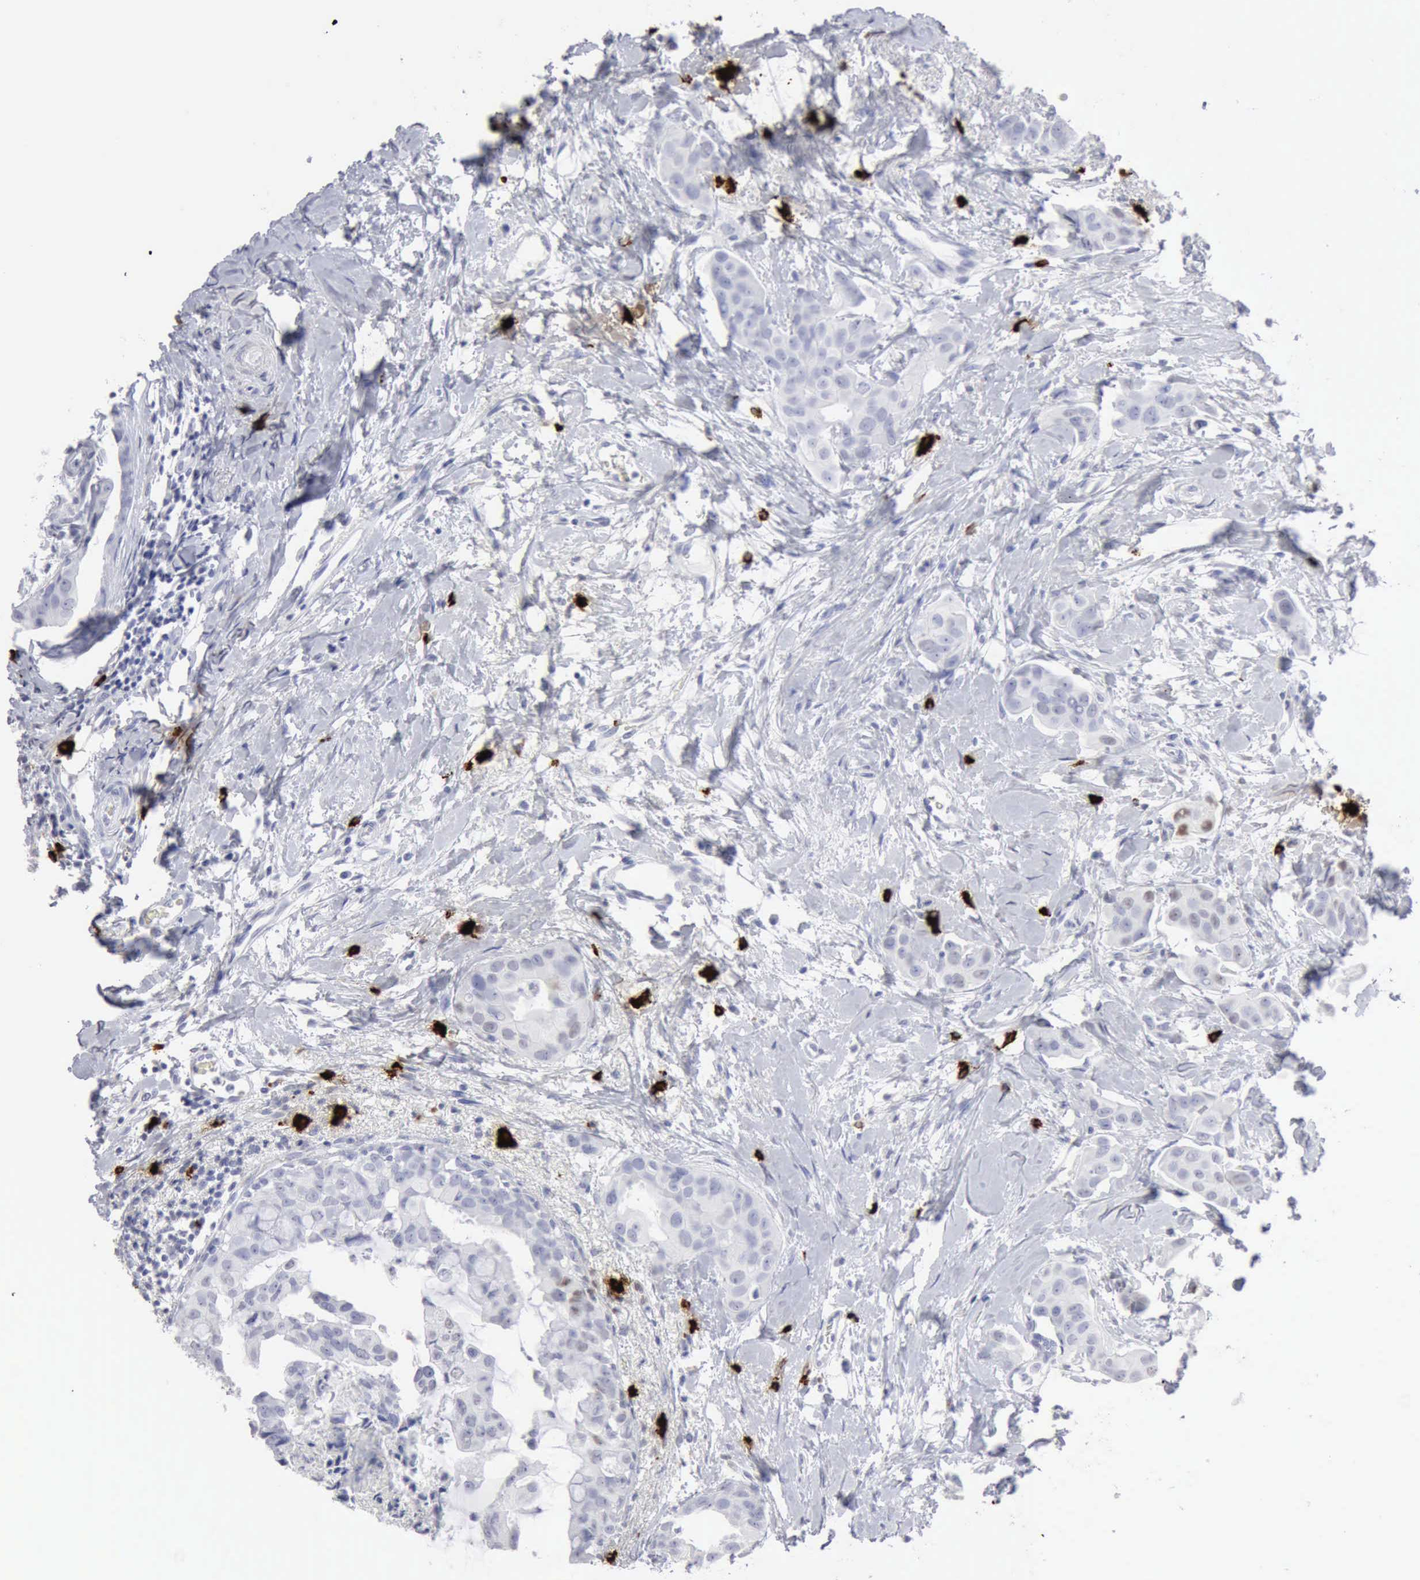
{"staining": {"intensity": "weak", "quantity": "<25%", "location": "nuclear"}, "tissue": "breast cancer", "cell_type": "Tumor cells", "image_type": "cancer", "snomed": [{"axis": "morphology", "description": "Duct carcinoma"}, {"axis": "topography", "description": "Breast"}], "caption": "Immunohistochemistry (IHC) micrograph of human intraductal carcinoma (breast) stained for a protein (brown), which reveals no staining in tumor cells.", "gene": "CMA1", "patient": {"sex": "female", "age": 40}}